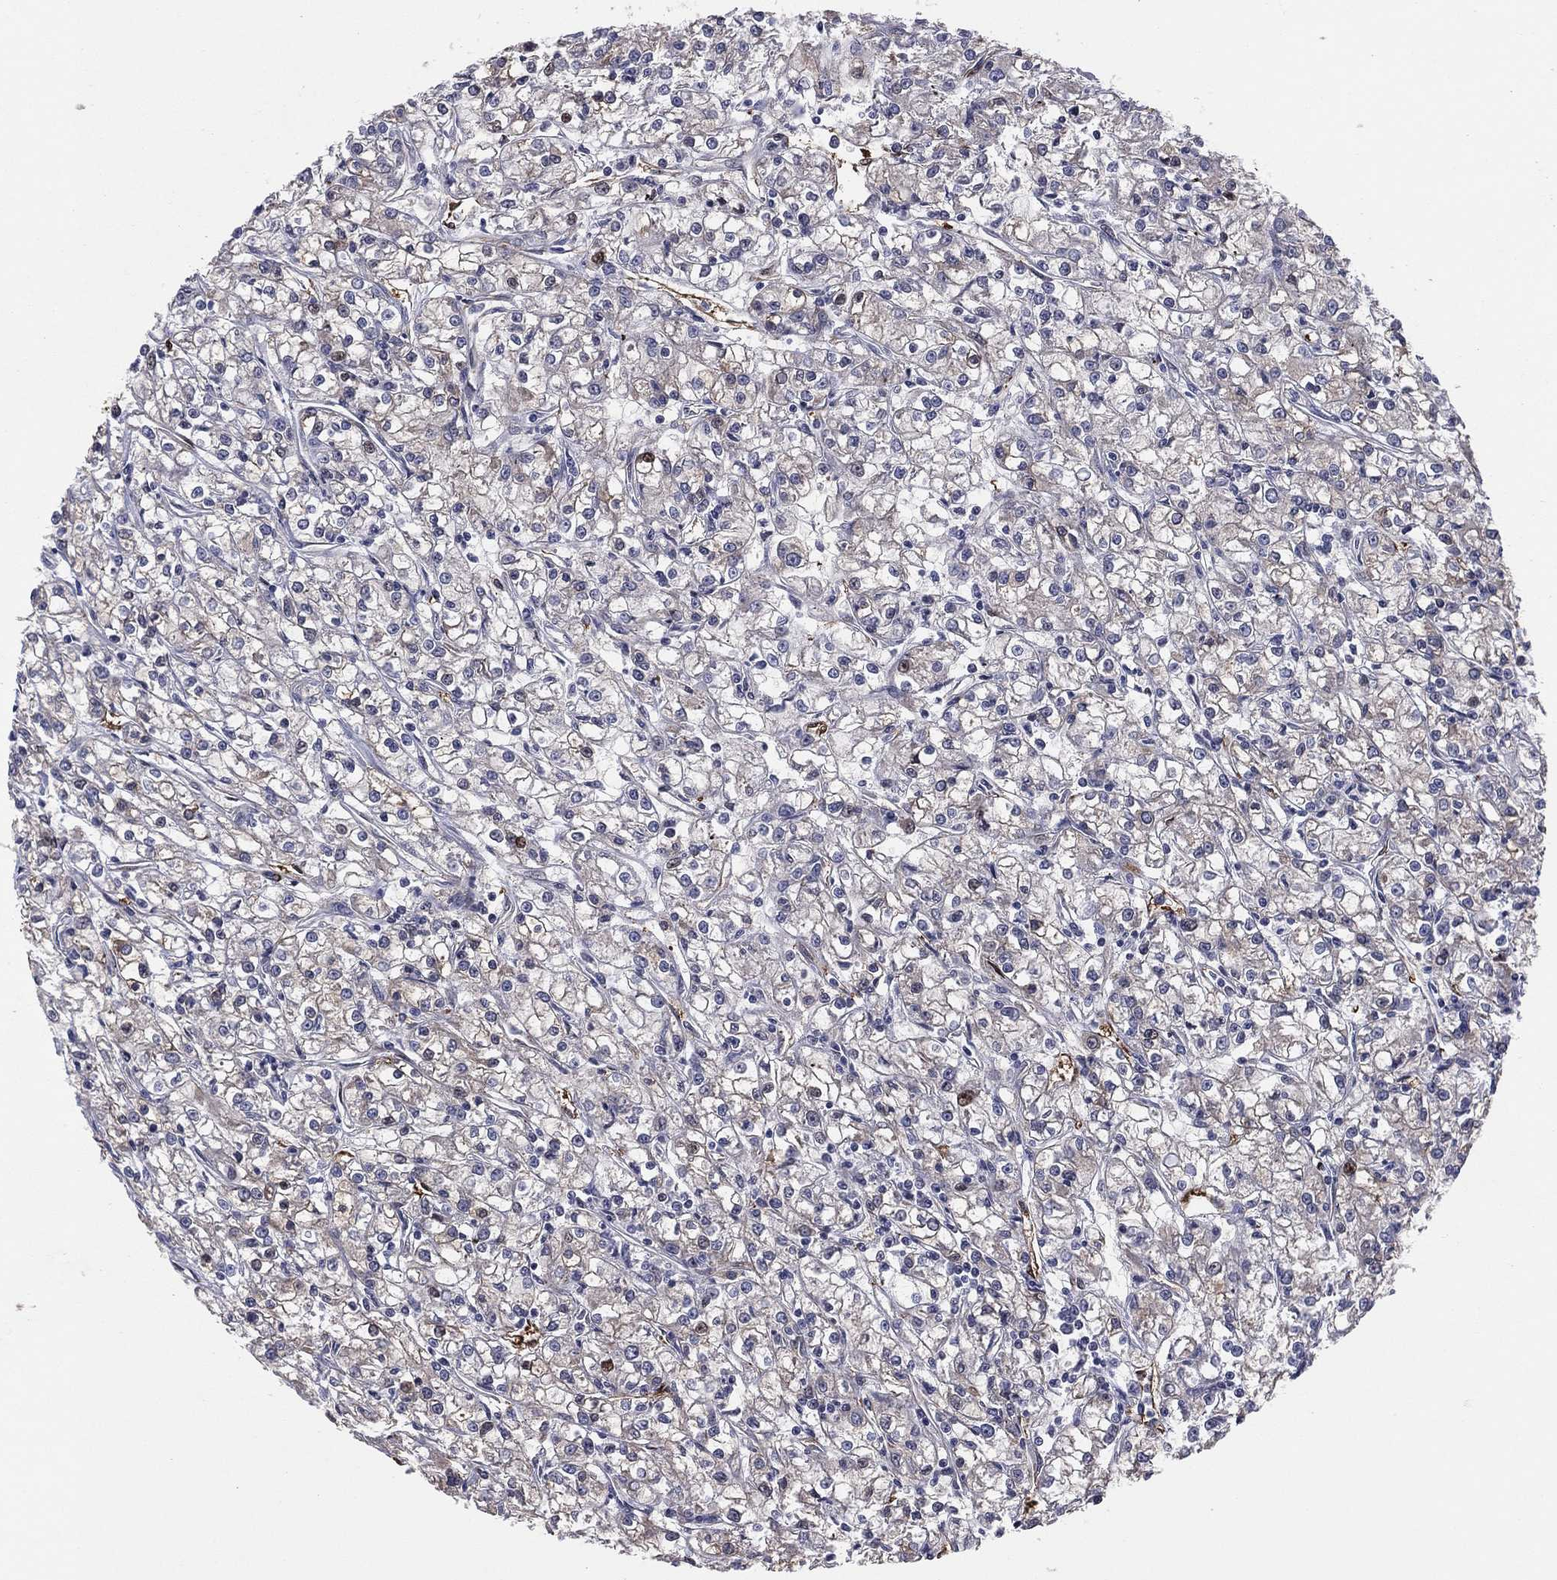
{"staining": {"intensity": "negative", "quantity": "none", "location": "none"}, "tissue": "renal cancer", "cell_type": "Tumor cells", "image_type": "cancer", "snomed": [{"axis": "morphology", "description": "Adenocarcinoma, NOS"}, {"axis": "topography", "description": "Kidney"}], "caption": "Histopathology image shows no protein positivity in tumor cells of renal cancer (adenocarcinoma) tissue. (DAB immunohistochemistry (IHC), high magnification).", "gene": "SNCG", "patient": {"sex": "female", "age": 59}}